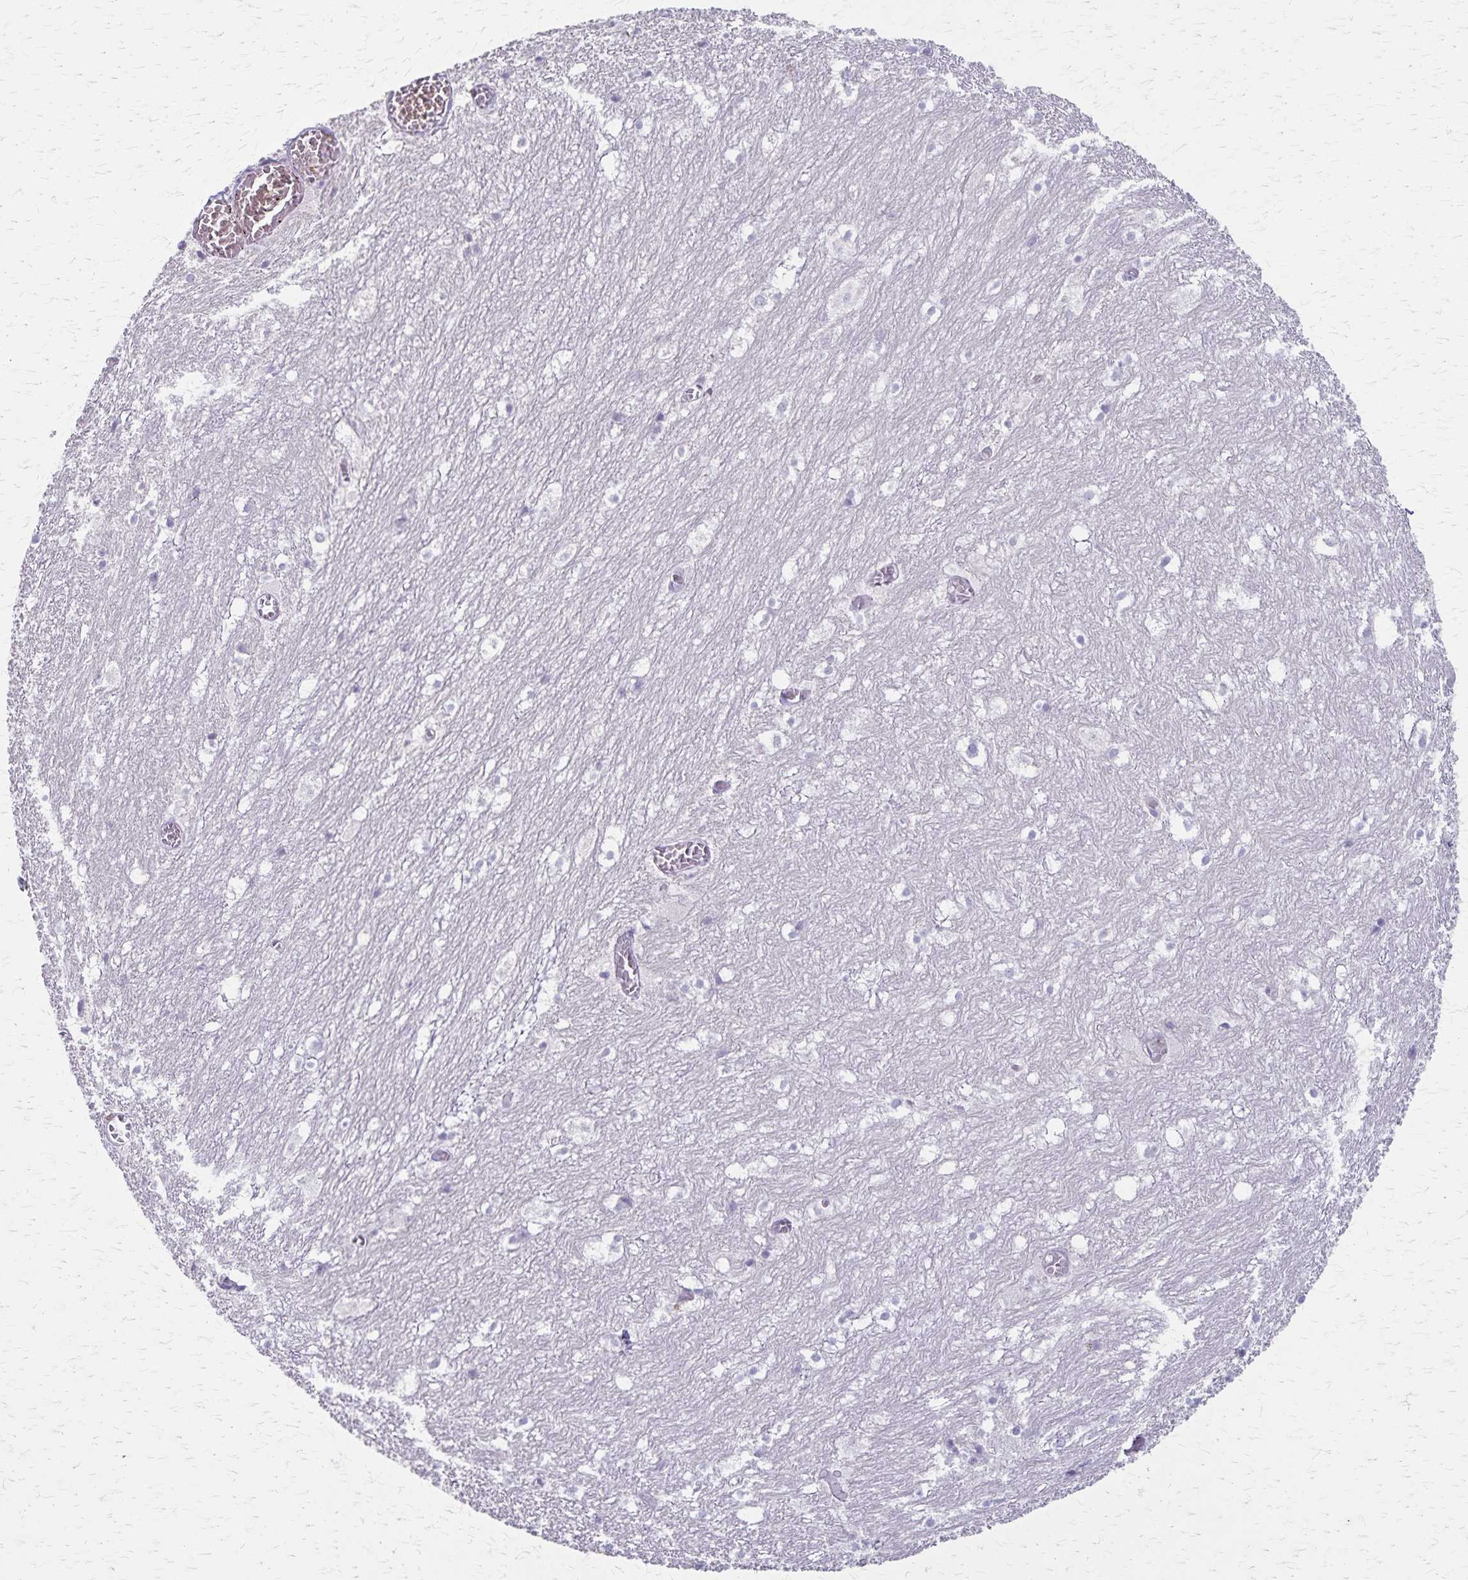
{"staining": {"intensity": "negative", "quantity": "none", "location": "none"}, "tissue": "hippocampus", "cell_type": "Glial cells", "image_type": "normal", "snomed": [{"axis": "morphology", "description": "Normal tissue, NOS"}, {"axis": "topography", "description": "Hippocampus"}], "caption": "The micrograph displays no significant expression in glial cells of hippocampus.", "gene": "RASL10B", "patient": {"sex": "female", "age": 52}}